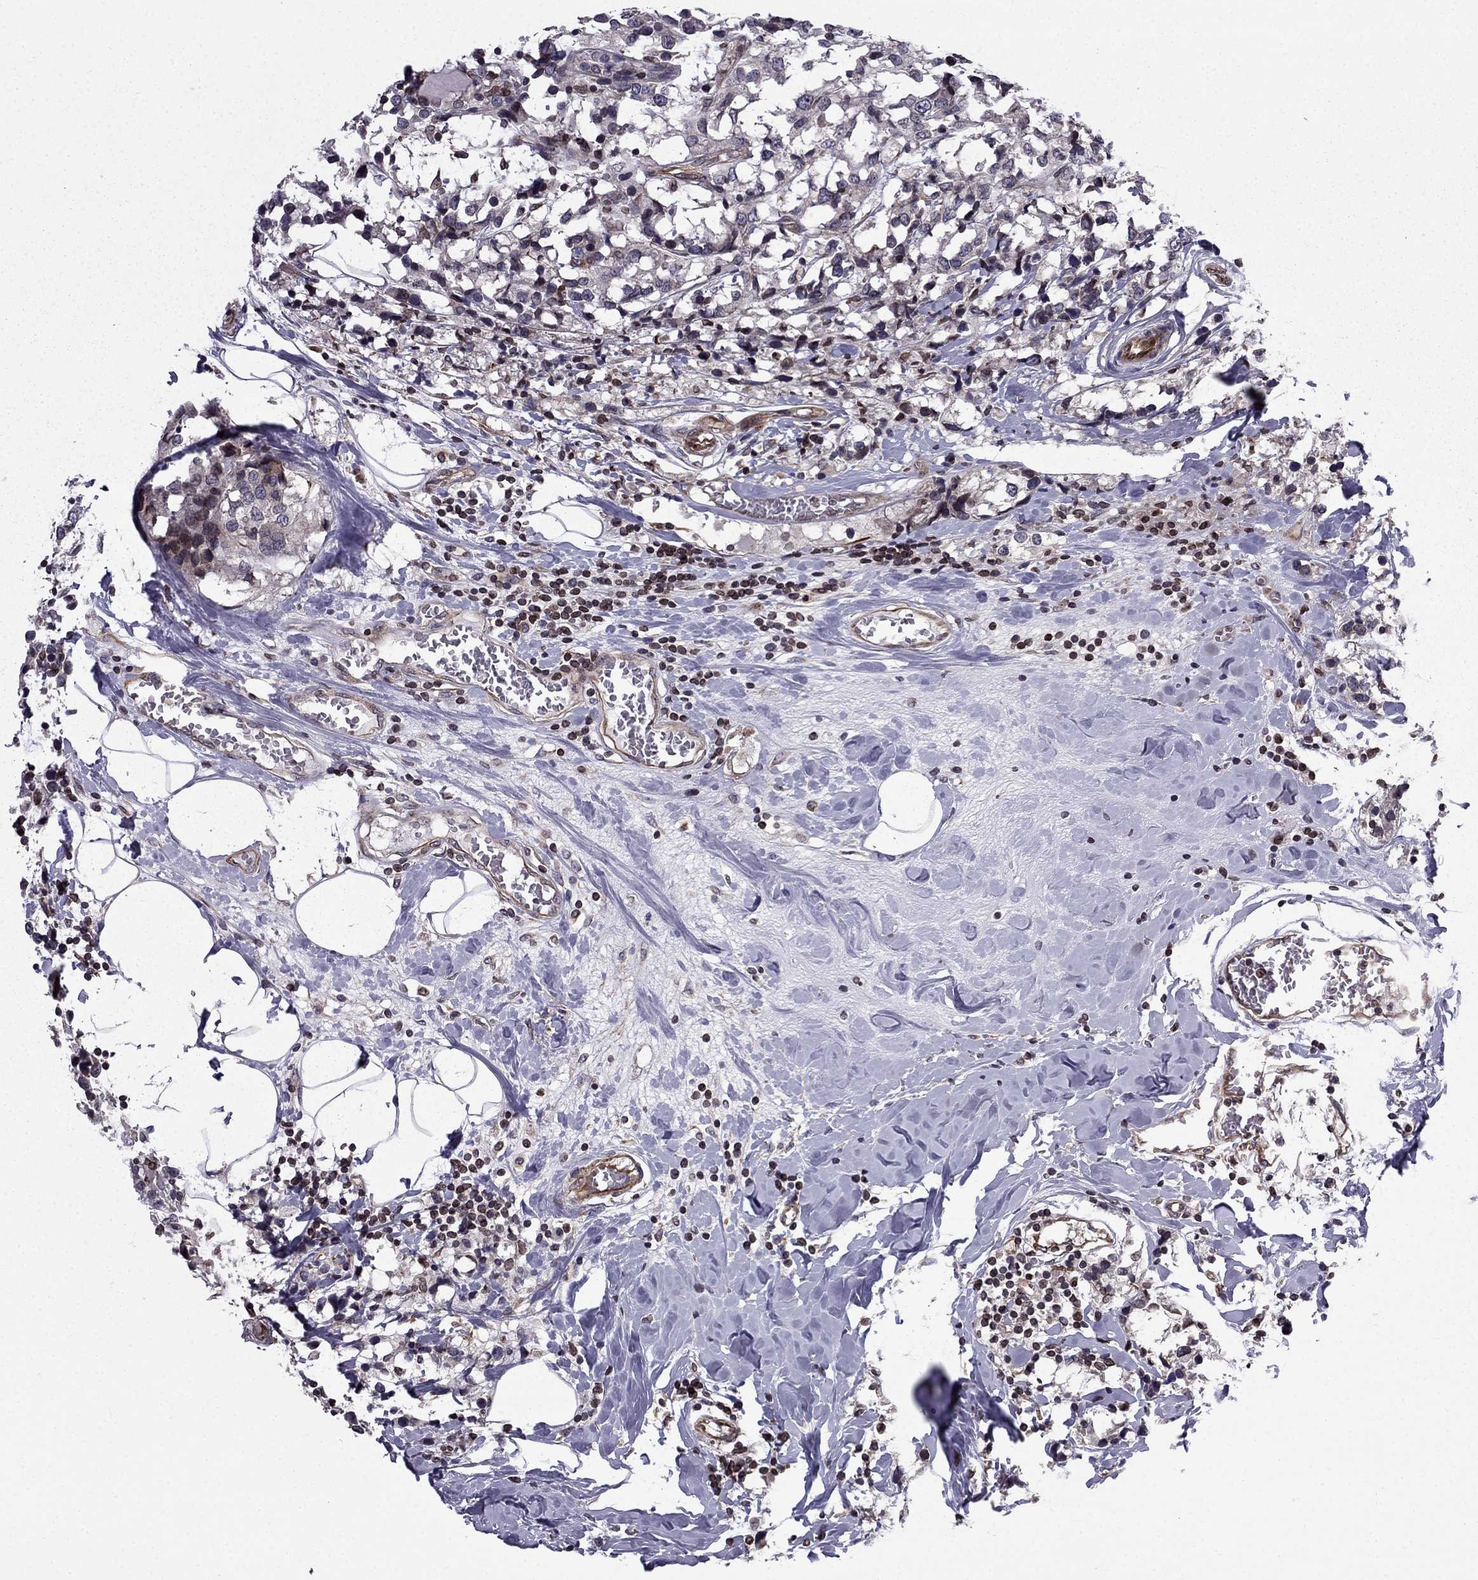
{"staining": {"intensity": "negative", "quantity": "none", "location": "none"}, "tissue": "breast cancer", "cell_type": "Tumor cells", "image_type": "cancer", "snomed": [{"axis": "morphology", "description": "Lobular carcinoma"}, {"axis": "topography", "description": "Breast"}], "caption": "Protein analysis of lobular carcinoma (breast) reveals no significant positivity in tumor cells.", "gene": "CDC42BPA", "patient": {"sex": "female", "age": 59}}